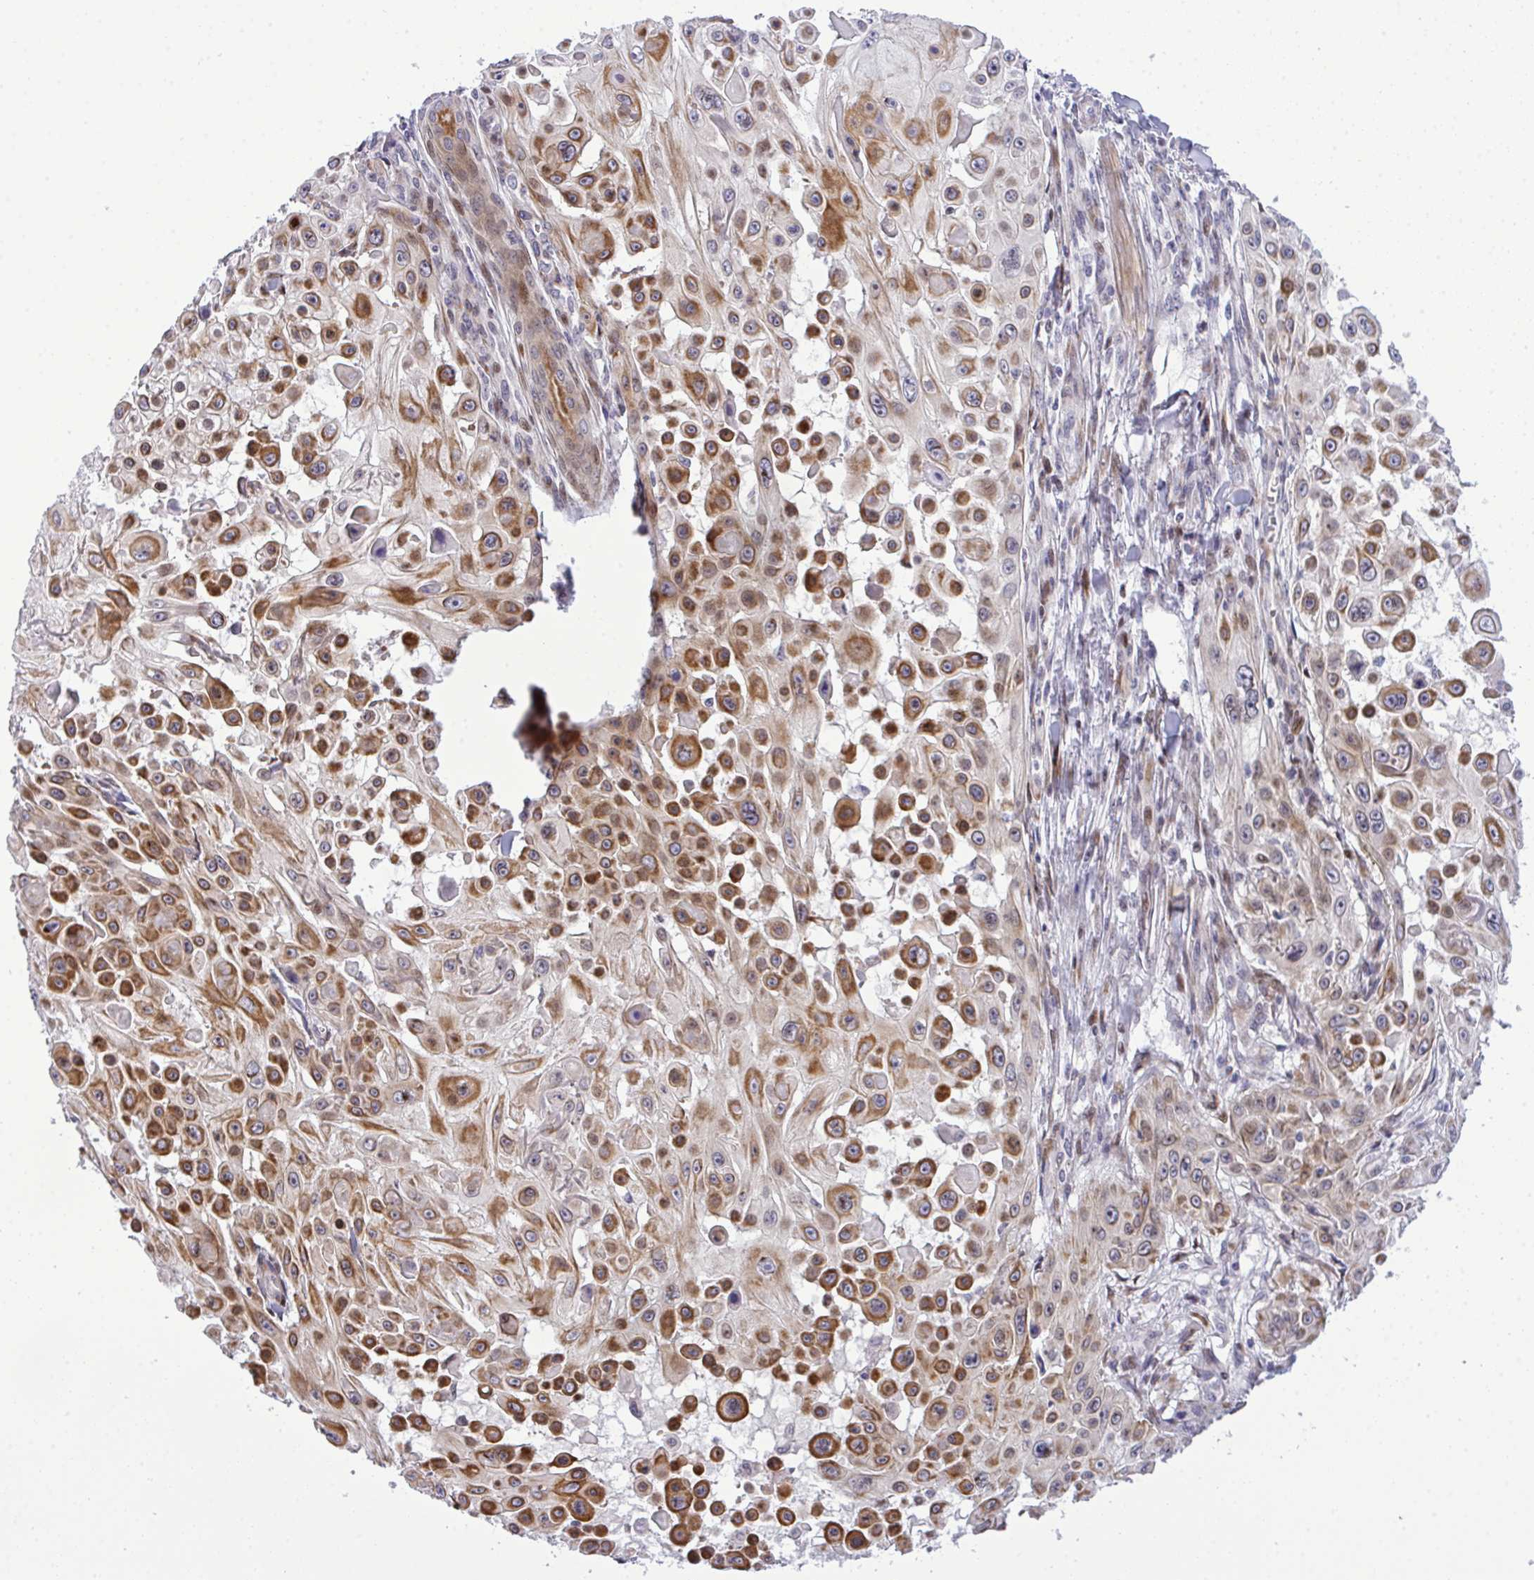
{"staining": {"intensity": "strong", "quantity": ">75%", "location": "cytoplasmic/membranous"}, "tissue": "skin cancer", "cell_type": "Tumor cells", "image_type": "cancer", "snomed": [{"axis": "morphology", "description": "Squamous cell carcinoma, NOS"}, {"axis": "topography", "description": "Skin"}], "caption": "A micrograph of human skin cancer (squamous cell carcinoma) stained for a protein reveals strong cytoplasmic/membranous brown staining in tumor cells.", "gene": "CASTOR2", "patient": {"sex": "male", "age": 91}}